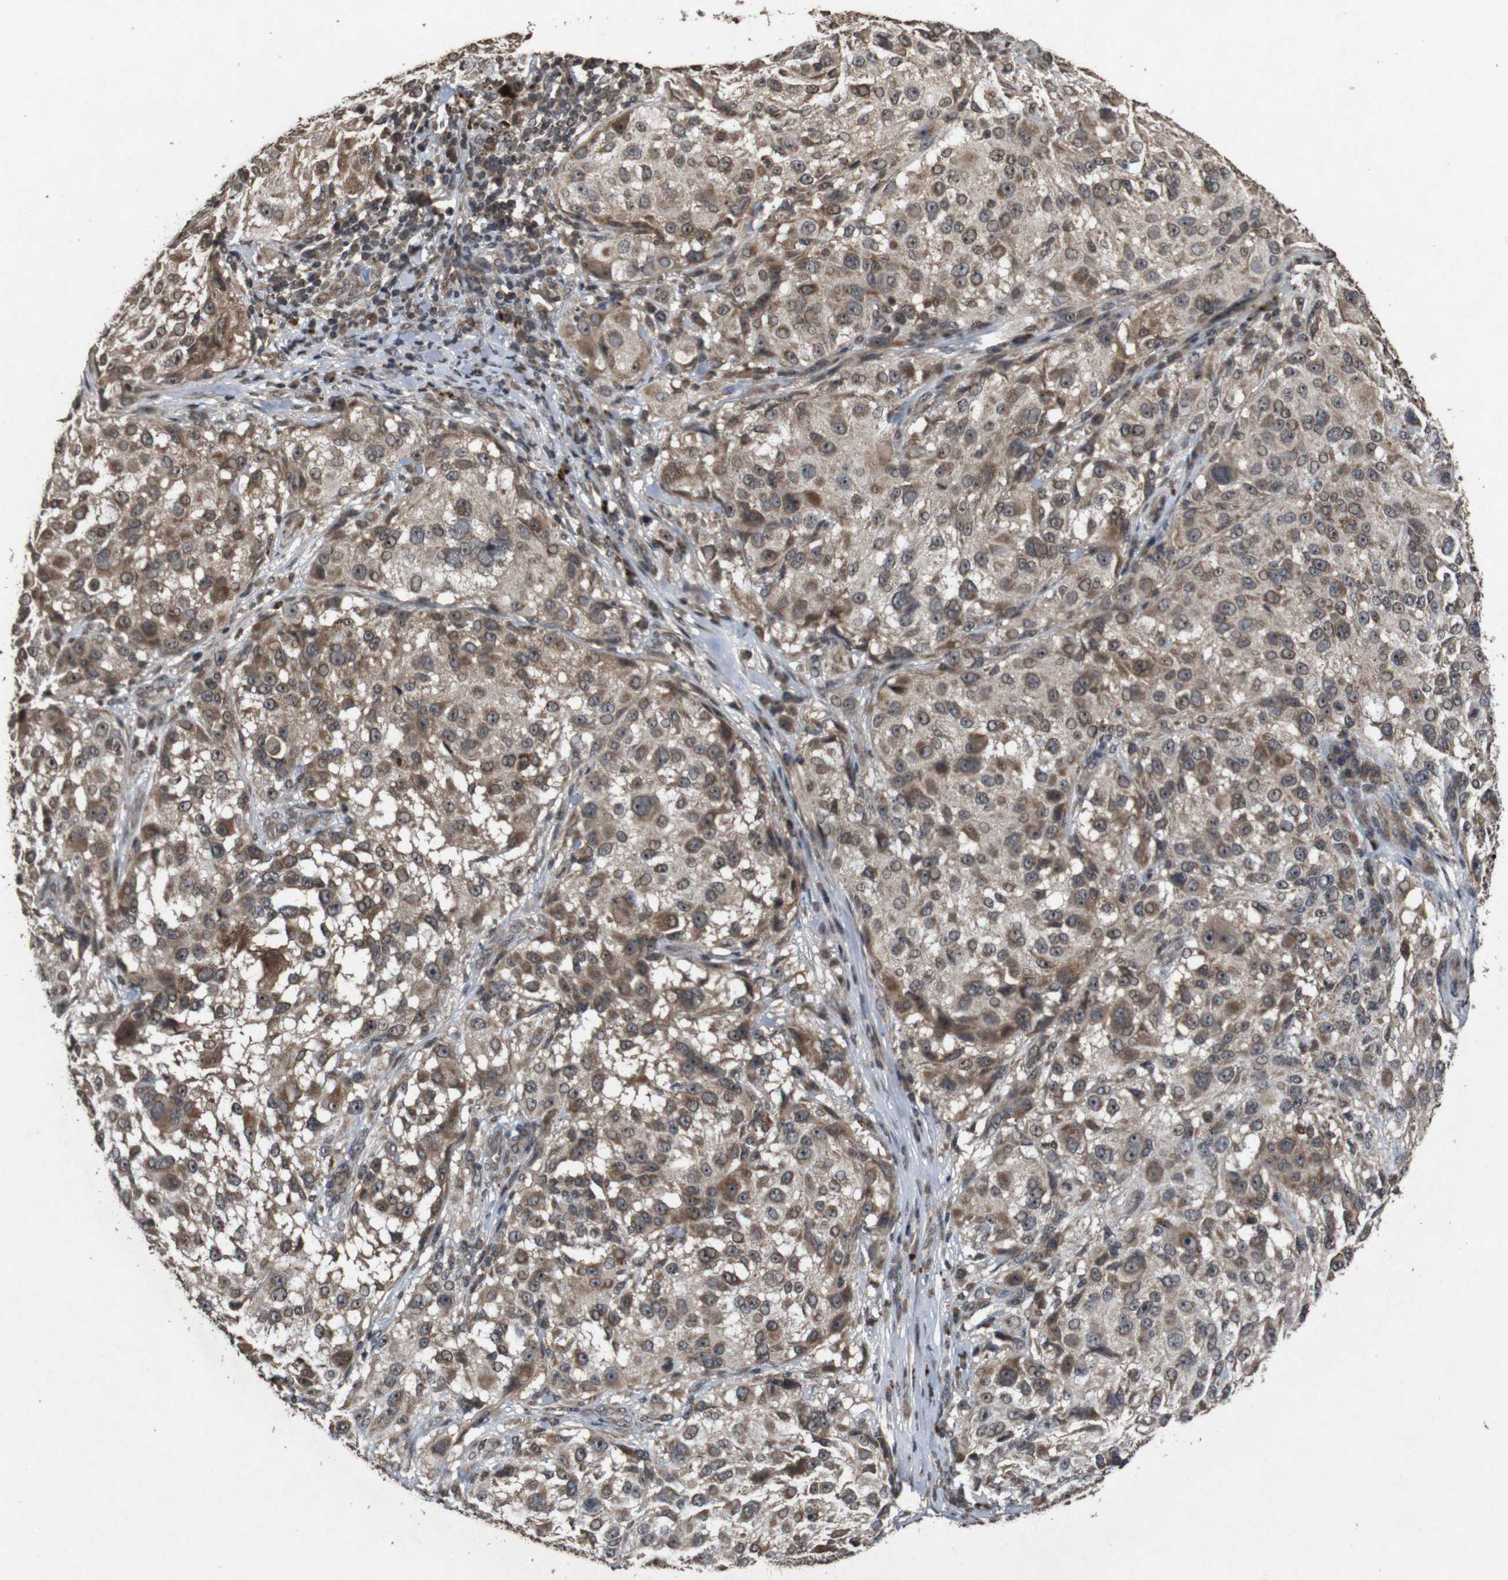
{"staining": {"intensity": "moderate", "quantity": ">75%", "location": "cytoplasmic/membranous,nuclear"}, "tissue": "melanoma", "cell_type": "Tumor cells", "image_type": "cancer", "snomed": [{"axis": "morphology", "description": "Necrosis, NOS"}, {"axis": "morphology", "description": "Malignant melanoma, NOS"}, {"axis": "topography", "description": "Skin"}], "caption": "Tumor cells reveal moderate cytoplasmic/membranous and nuclear positivity in about >75% of cells in melanoma.", "gene": "SORL1", "patient": {"sex": "female", "age": 87}}